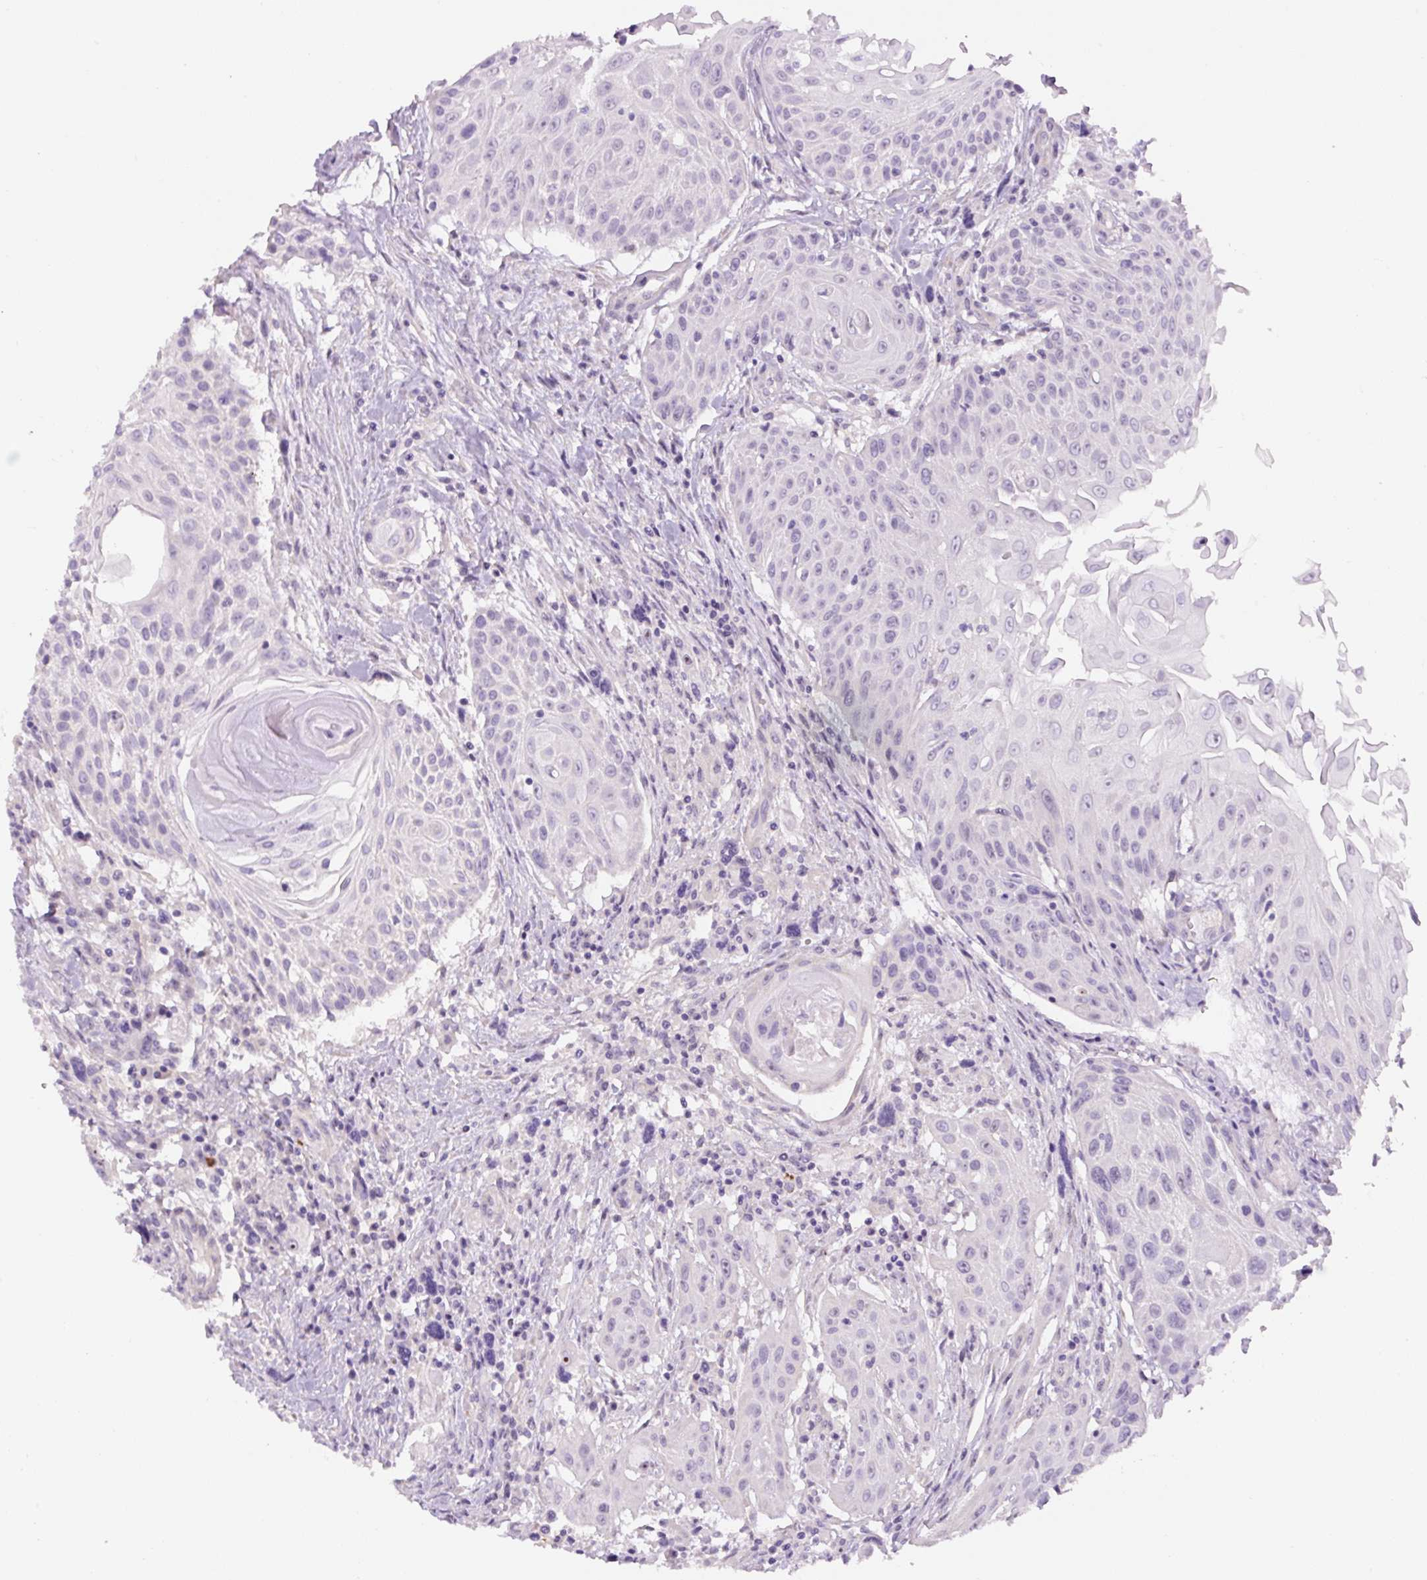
{"staining": {"intensity": "negative", "quantity": "none", "location": "none"}, "tissue": "head and neck cancer", "cell_type": "Tumor cells", "image_type": "cancer", "snomed": [{"axis": "morphology", "description": "Squamous cell carcinoma, NOS"}, {"axis": "topography", "description": "Lymph node"}, {"axis": "topography", "description": "Salivary gland"}, {"axis": "topography", "description": "Head-Neck"}], "caption": "A high-resolution micrograph shows immunohistochemistry staining of head and neck squamous cell carcinoma, which demonstrates no significant positivity in tumor cells.", "gene": "TMEM151B", "patient": {"sex": "female", "age": 74}}